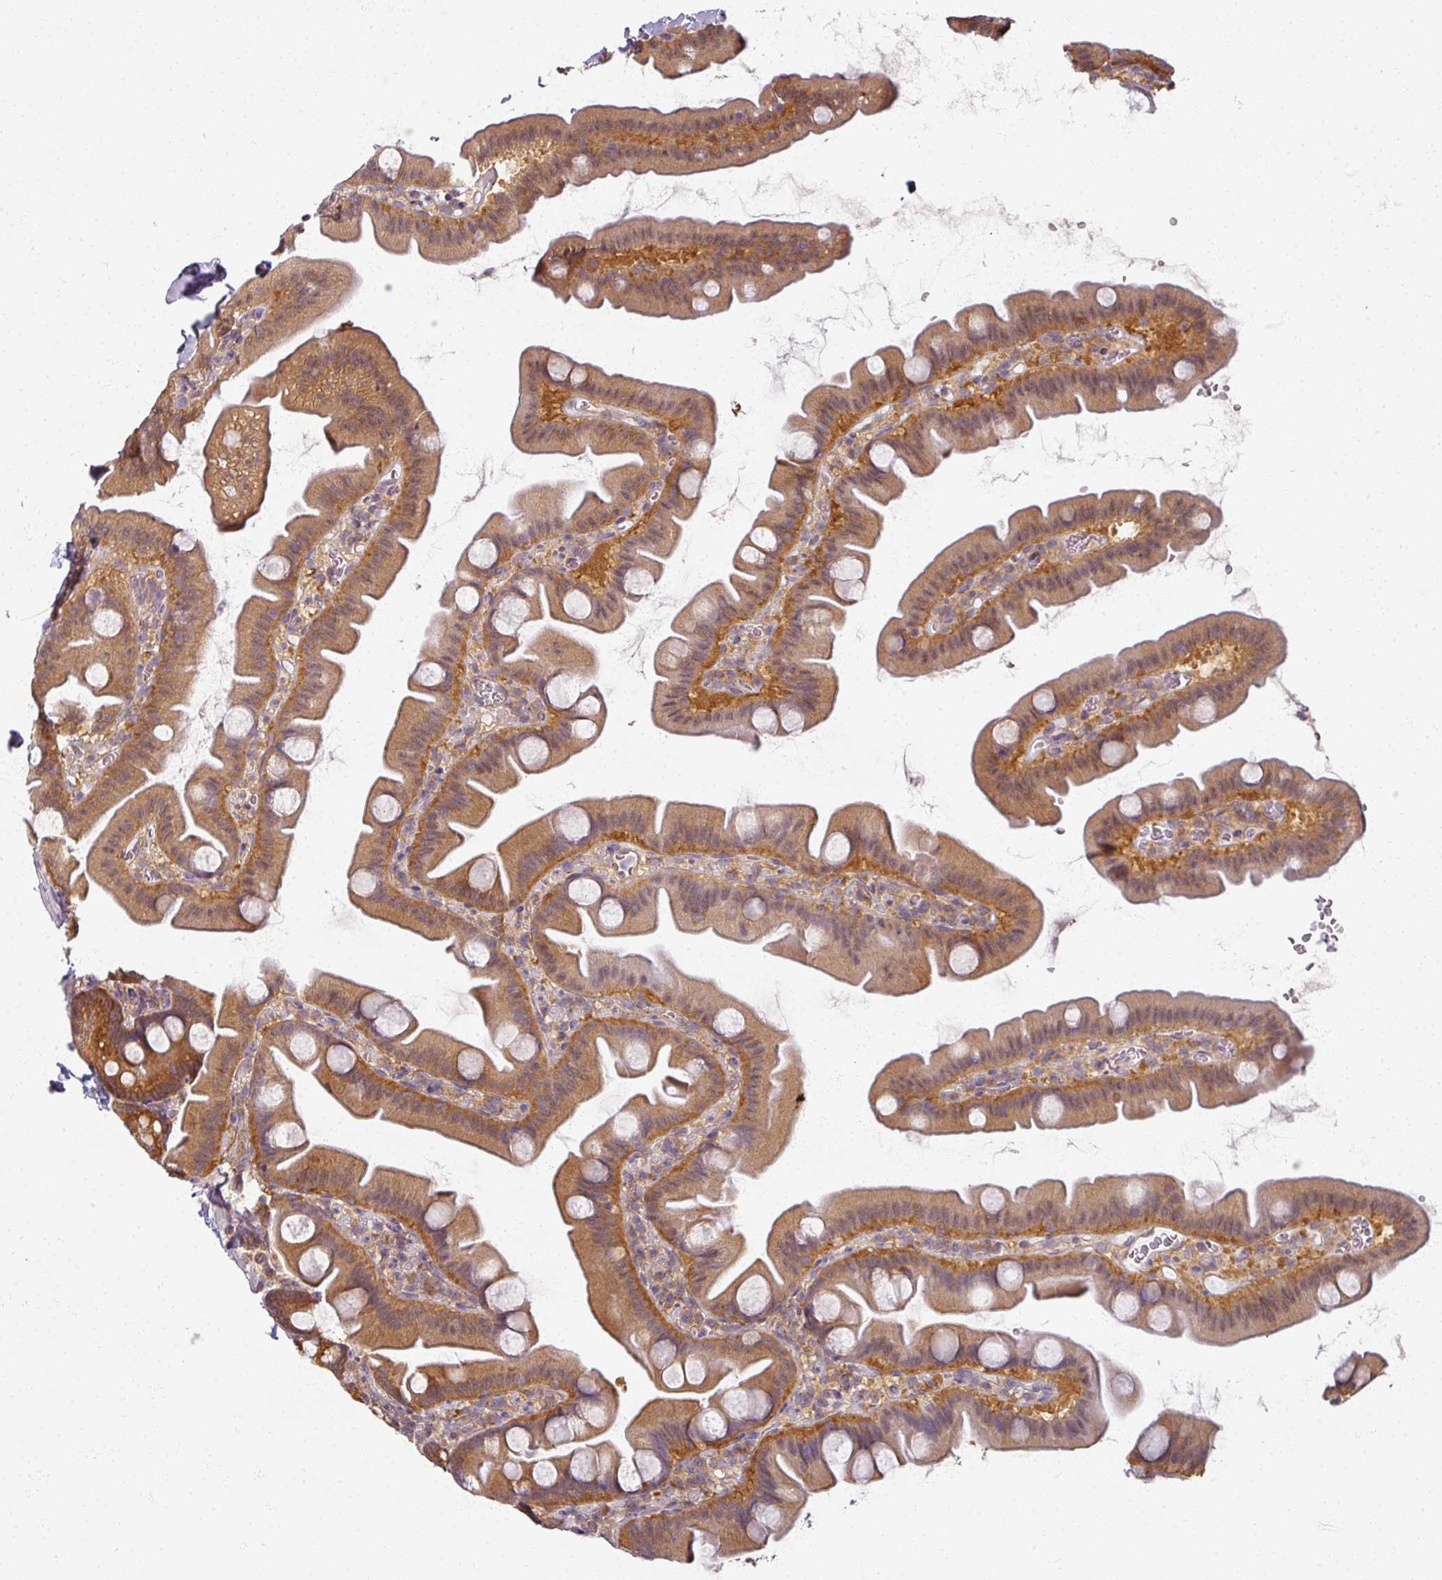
{"staining": {"intensity": "moderate", "quantity": "25%-75%", "location": "cytoplasmic/membranous"}, "tissue": "small intestine", "cell_type": "Glandular cells", "image_type": "normal", "snomed": [{"axis": "morphology", "description": "Normal tissue, NOS"}, {"axis": "topography", "description": "Small intestine"}], "caption": "Approximately 25%-75% of glandular cells in unremarkable small intestine demonstrate moderate cytoplasmic/membranous protein positivity as visualized by brown immunohistochemical staining.", "gene": "AGPAT4", "patient": {"sex": "female", "age": 68}}